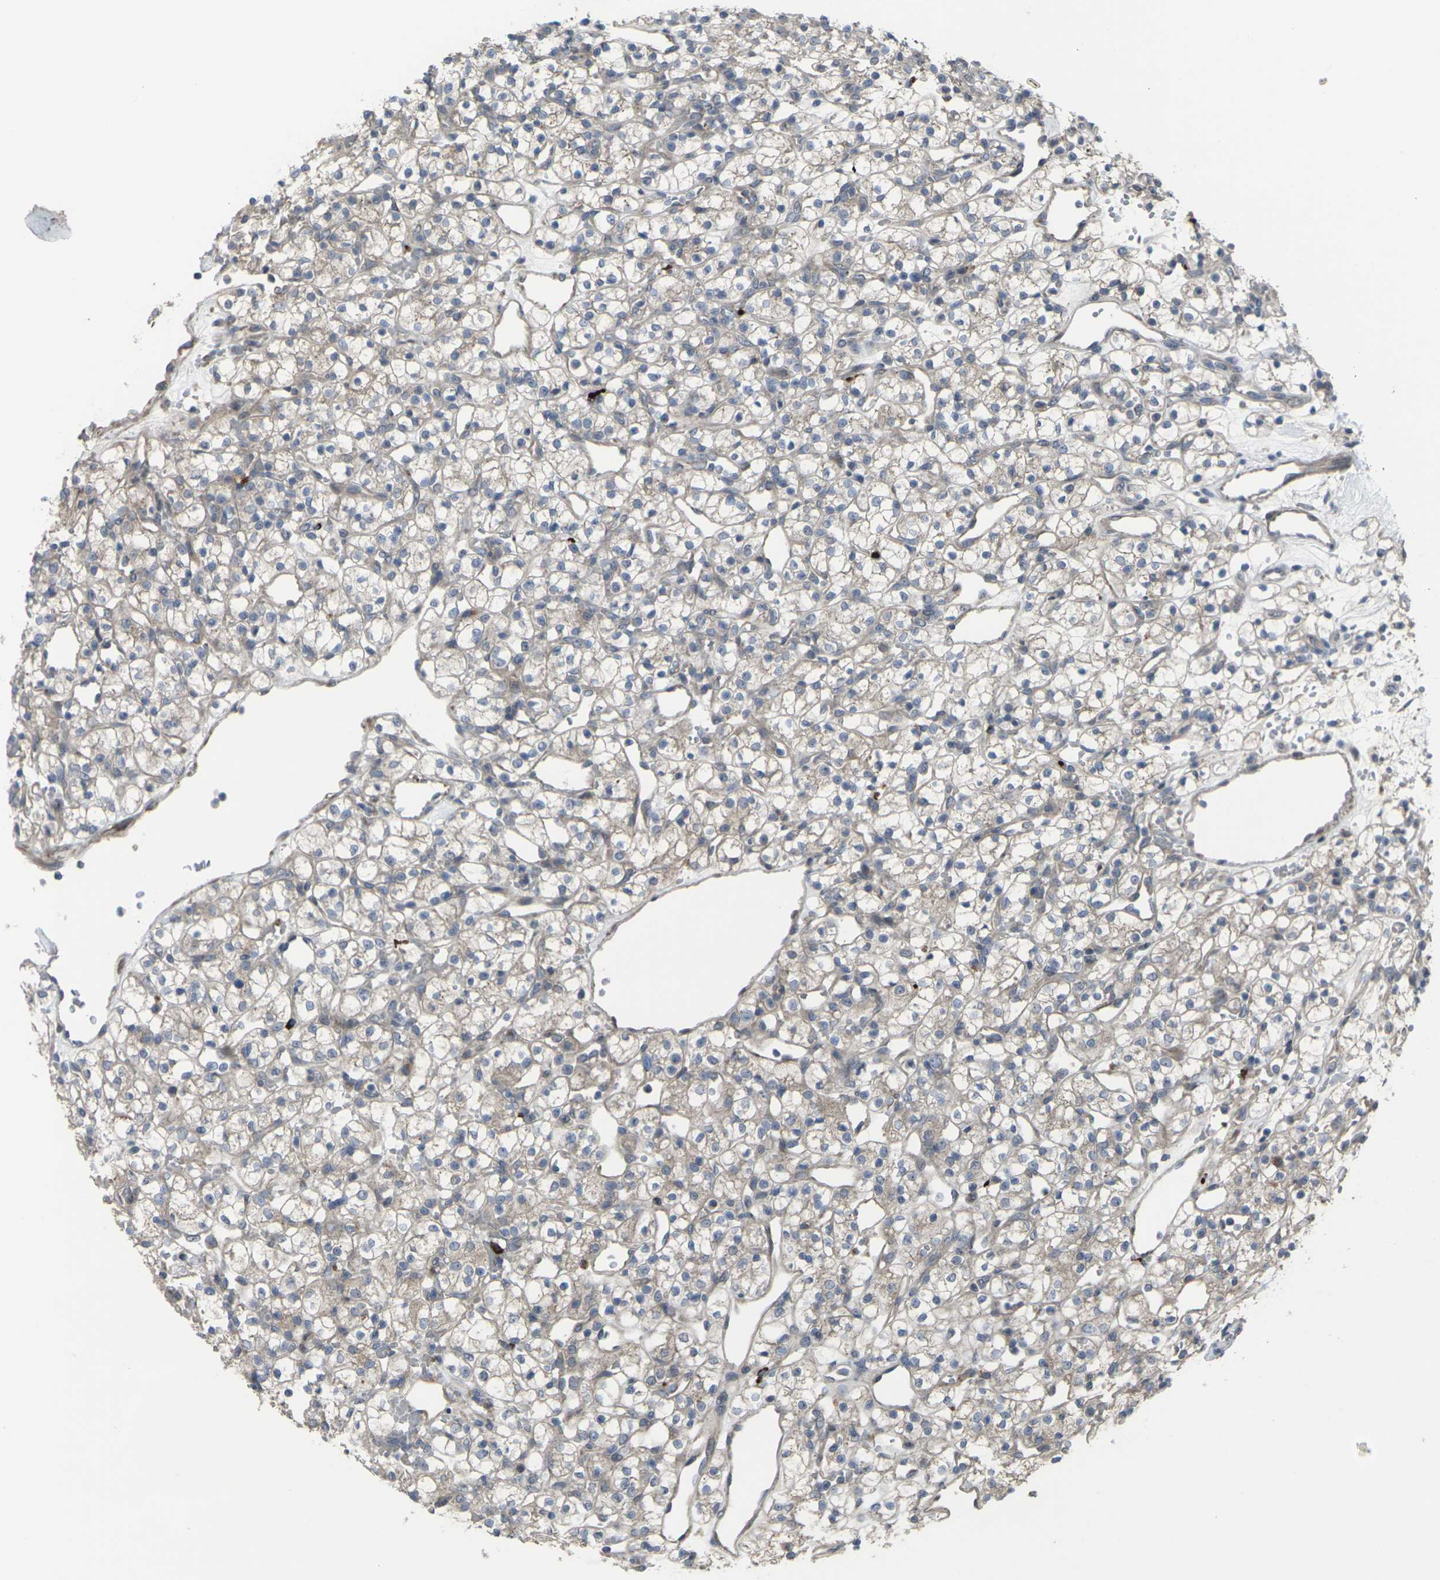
{"staining": {"intensity": "weak", "quantity": ">75%", "location": "cytoplasmic/membranous"}, "tissue": "renal cancer", "cell_type": "Tumor cells", "image_type": "cancer", "snomed": [{"axis": "morphology", "description": "Adenocarcinoma, NOS"}, {"axis": "topography", "description": "Kidney"}], "caption": "Human renal cancer (adenocarcinoma) stained with a brown dye reveals weak cytoplasmic/membranous positive staining in approximately >75% of tumor cells.", "gene": "CCR10", "patient": {"sex": "female", "age": 60}}